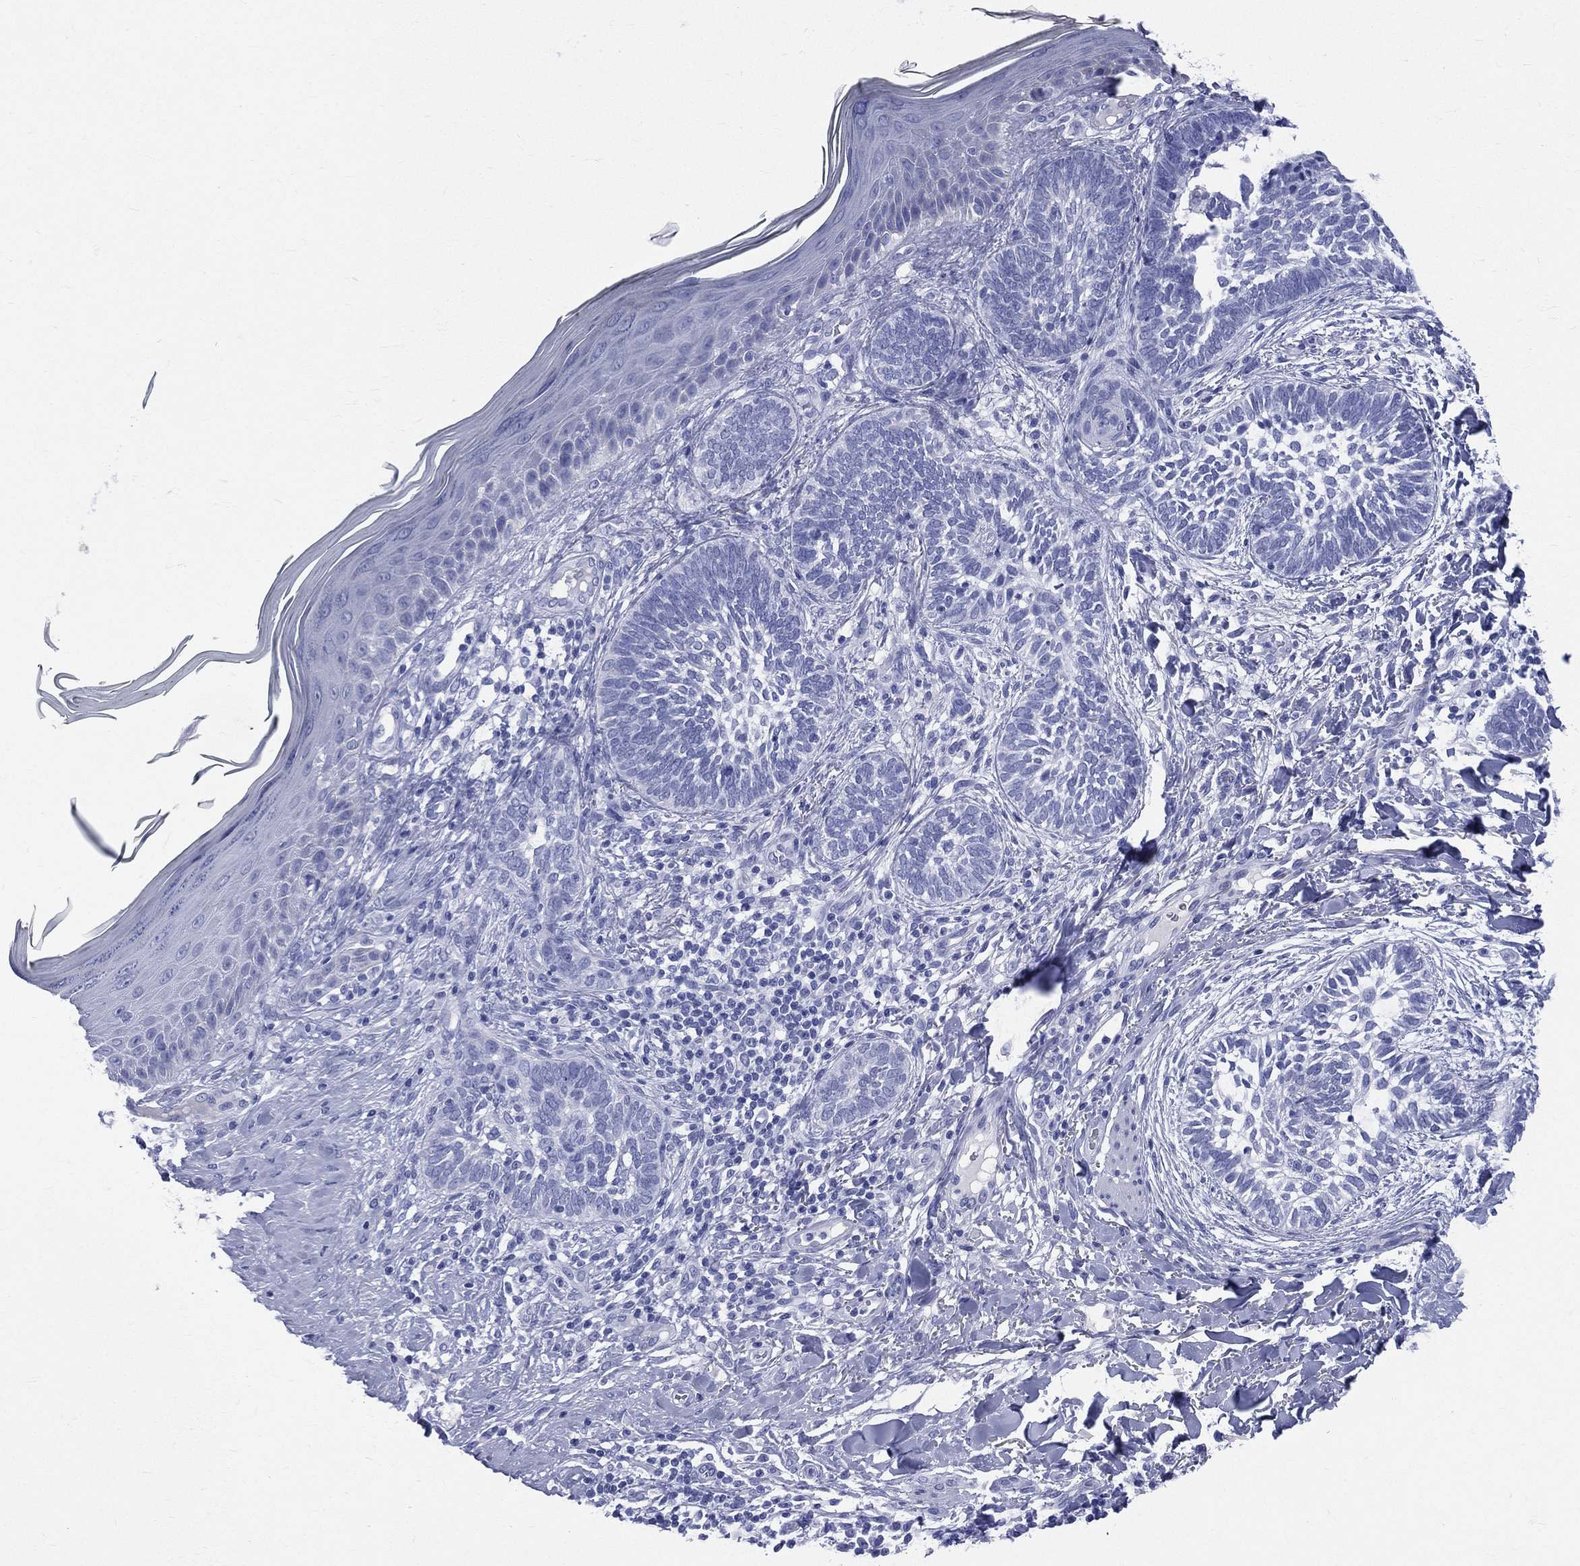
{"staining": {"intensity": "negative", "quantity": "none", "location": "none"}, "tissue": "skin cancer", "cell_type": "Tumor cells", "image_type": "cancer", "snomed": [{"axis": "morphology", "description": "Normal tissue, NOS"}, {"axis": "morphology", "description": "Basal cell carcinoma"}, {"axis": "topography", "description": "Skin"}], "caption": "This is a histopathology image of immunohistochemistry staining of skin cancer, which shows no staining in tumor cells.", "gene": "CYLC1", "patient": {"sex": "male", "age": 46}}